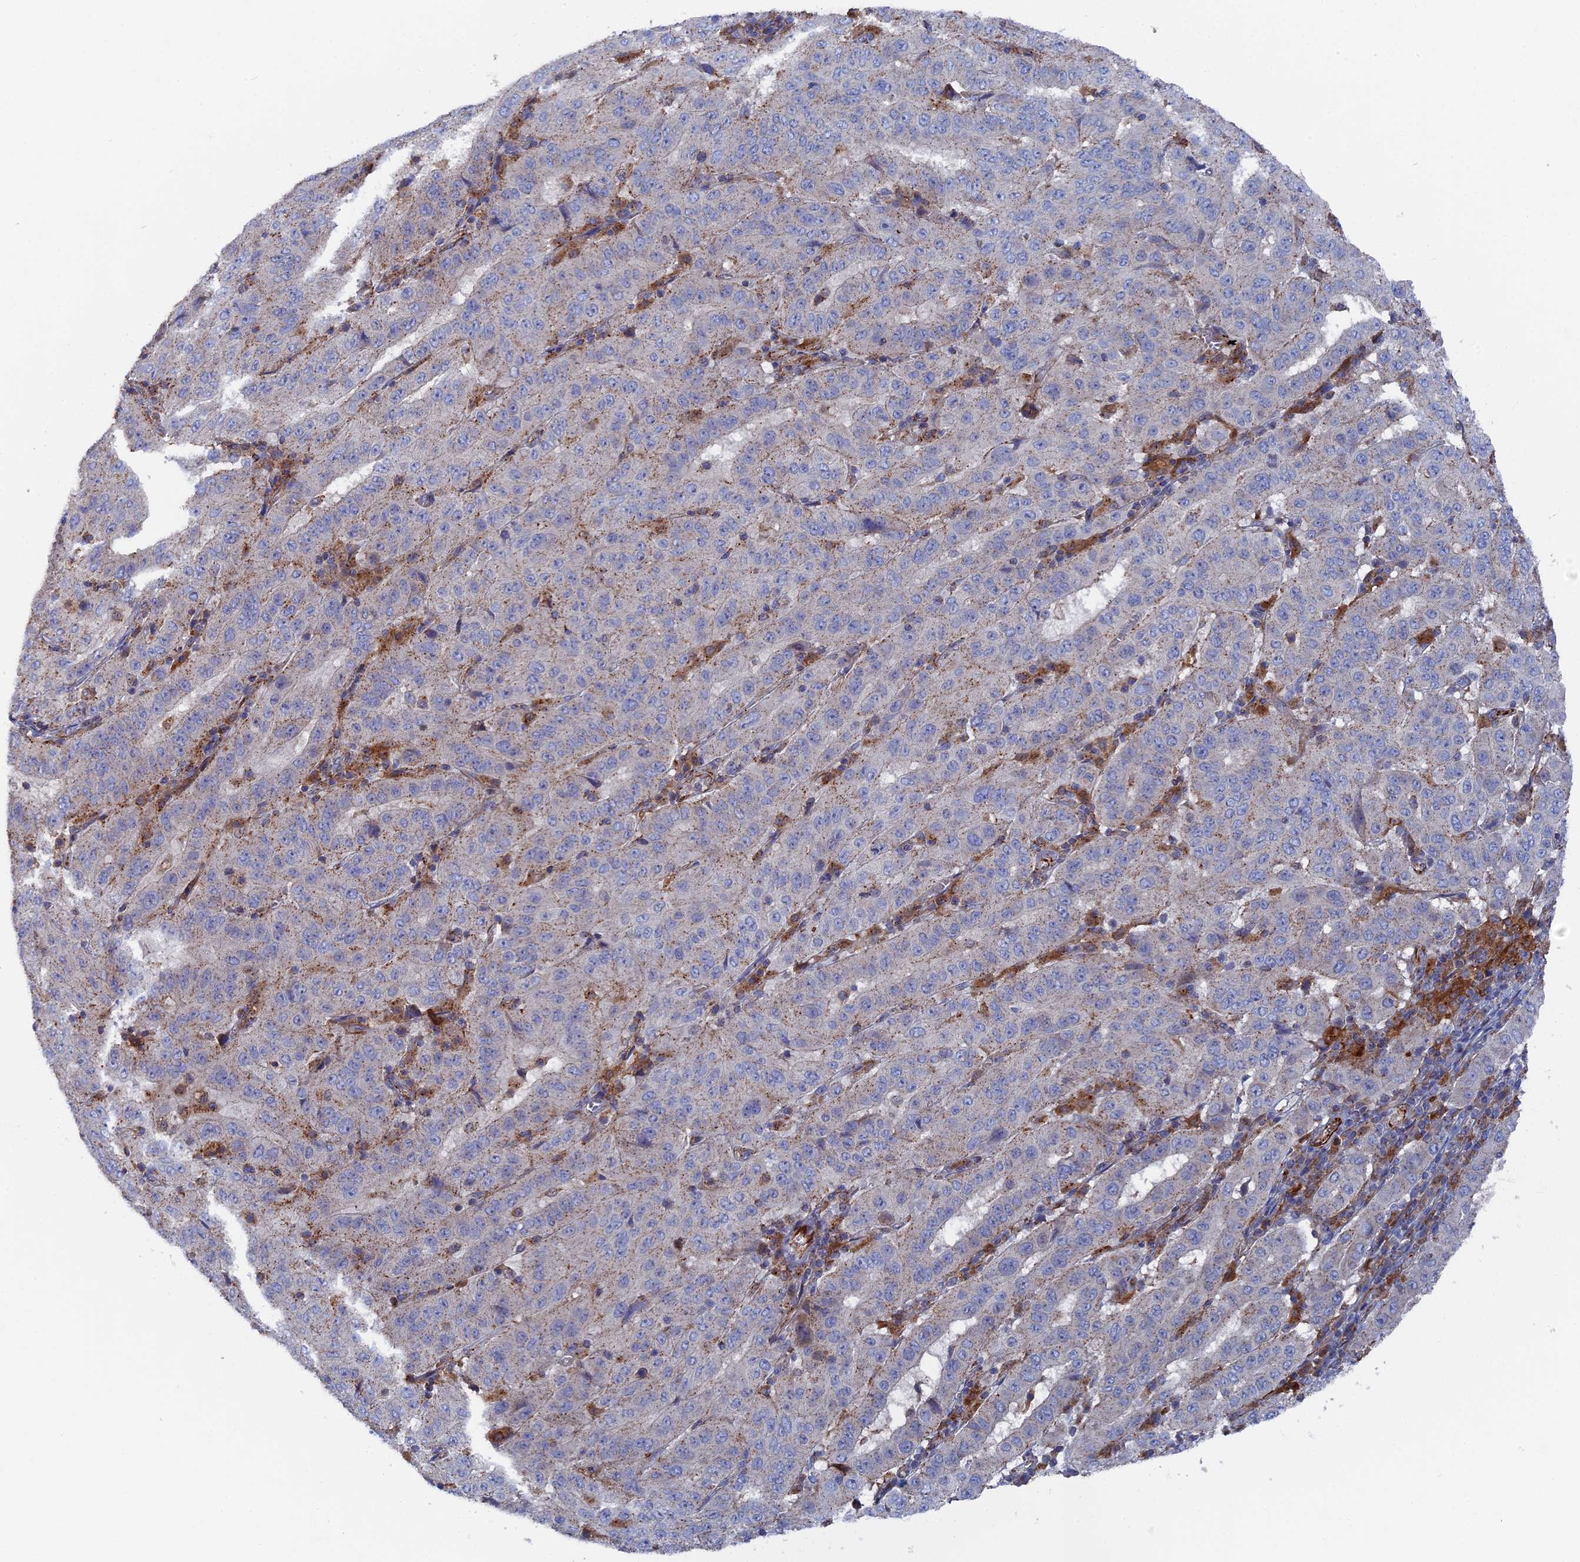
{"staining": {"intensity": "weak", "quantity": "<25%", "location": "cytoplasmic/membranous"}, "tissue": "pancreatic cancer", "cell_type": "Tumor cells", "image_type": "cancer", "snomed": [{"axis": "morphology", "description": "Adenocarcinoma, NOS"}, {"axis": "topography", "description": "Pancreas"}], "caption": "This is an IHC photomicrograph of human pancreatic adenocarcinoma. There is no staining in tumor cells.", "gene": "SMG9", "patient": {"sex": "male", "age": 63}}